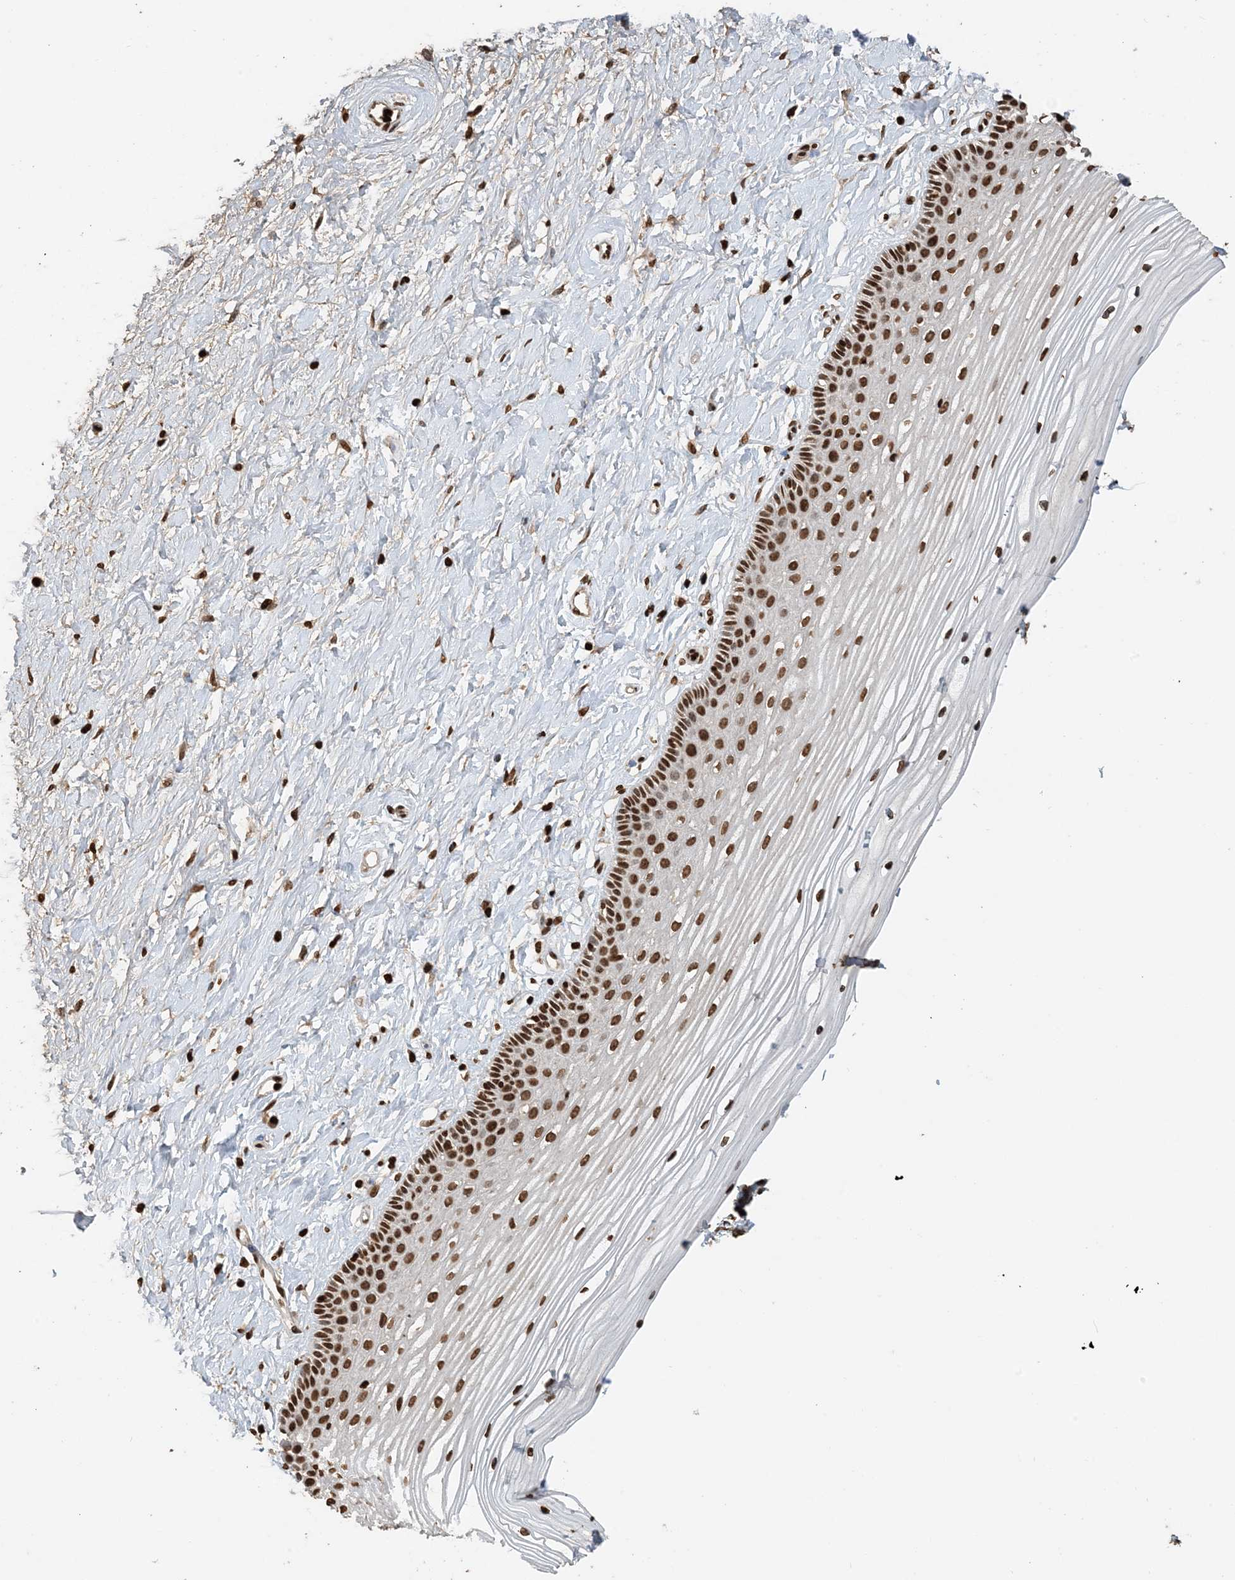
{"staining": {"intensity": "strong", "quantity": ">75%", "location": "nuclear"}, "tissue": "vagina", "cell_type": "Squamous epithelial cells", "image_type": "normal", "snomed": [{"axis": "morphology", "description": "Normal tissue, NOS"}, {"axis": "topography", "description": "Vagina"}, {"axis": "topography", "description": "Cervix"}], "caption": "Immunohistochemistry (DAB) staining of unremarkable human vagina exhibits strong nuclear protein expression in approximately >75% of squamous epithelial cells.", "gene": "H3", "patient": {"sex": "female", "age": 40}}